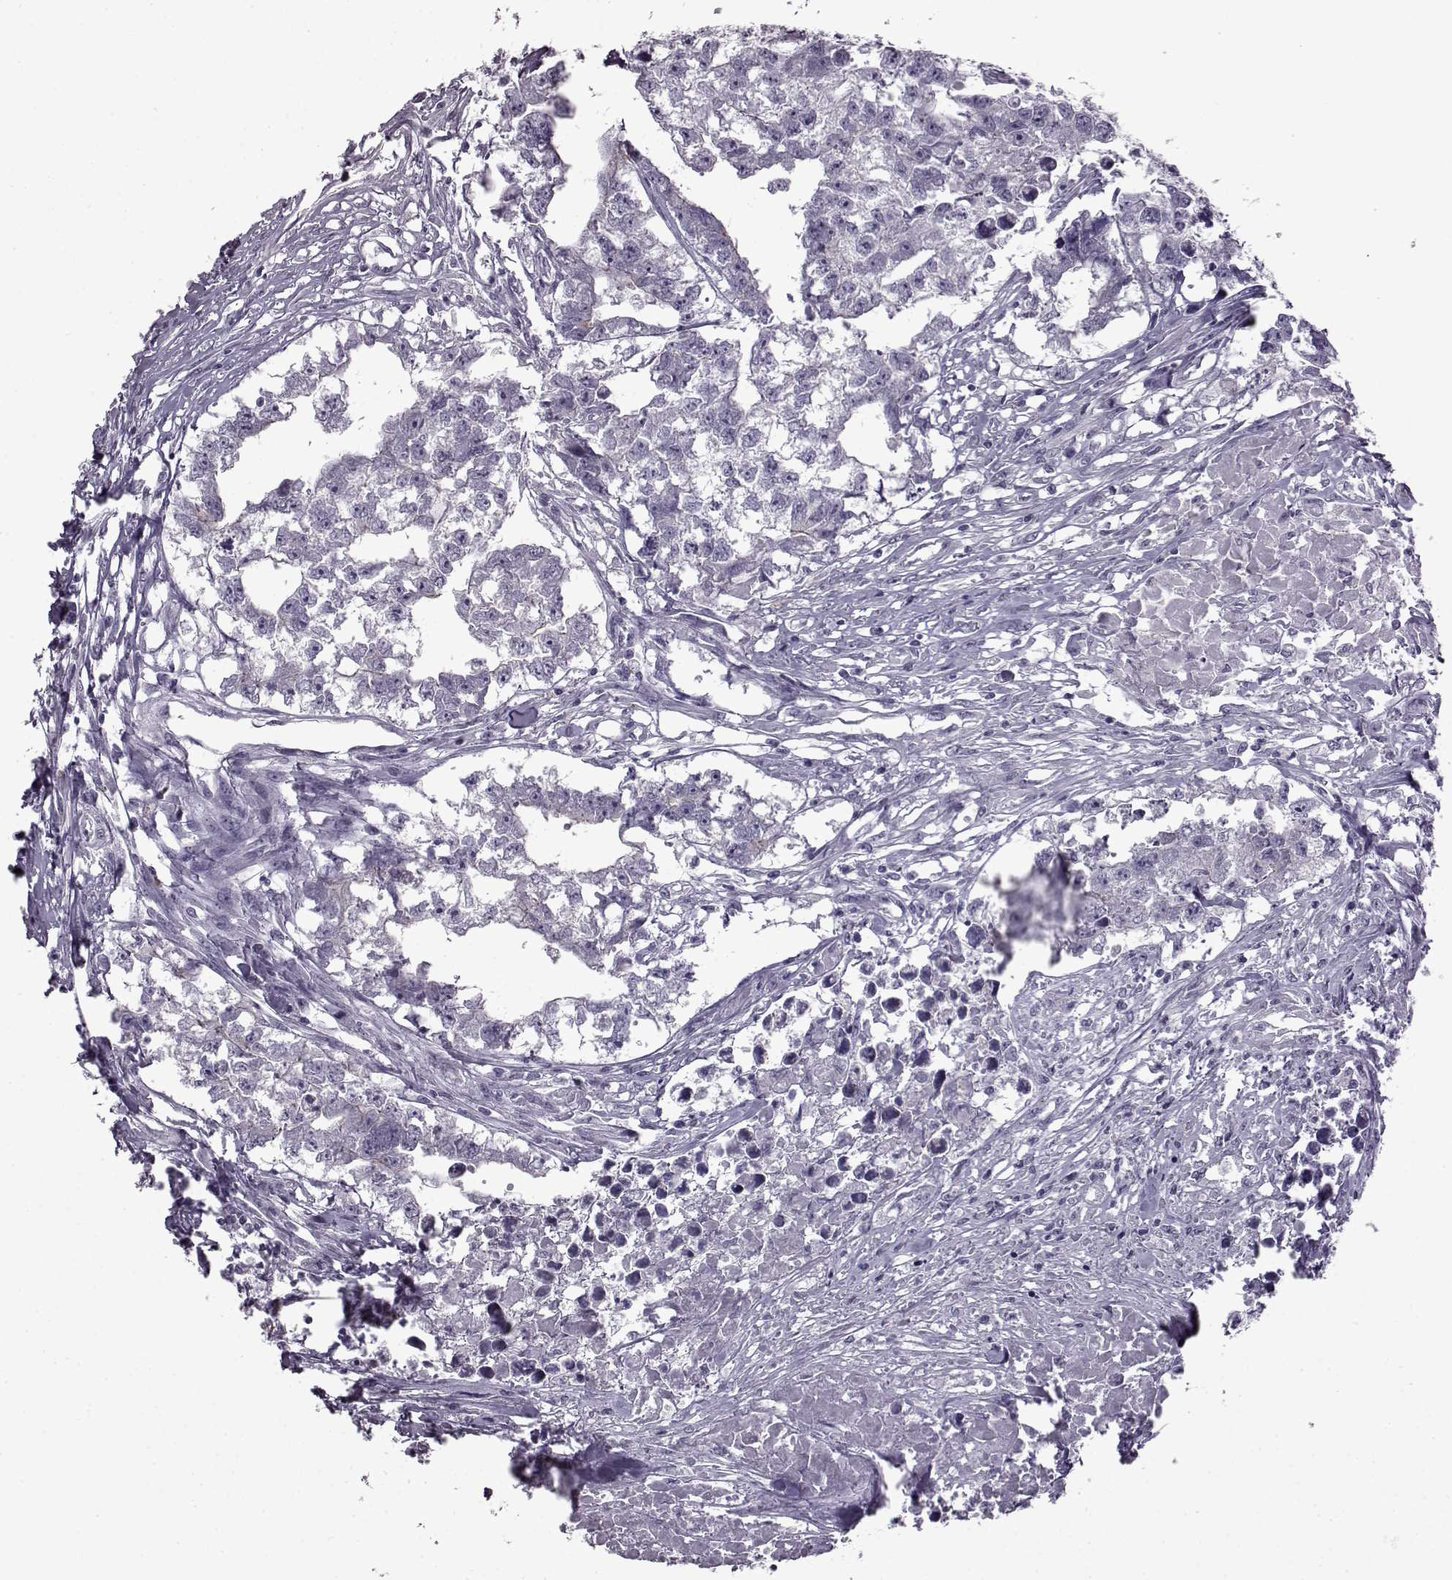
{"staining": {"intensity": "negative", "quantity": "none", "location": "none"}, "tissue": "testis cancer", "cell_type": "Tumor cells", "image_type": "cancer", "snomed": [{"axis": "morphology", "description": "Carcinoma, Embryonal, NOS"}, {"axis": "morphology", "description": "Teratoma, malignant, NOS"}, {"axis": "topography", "description": "Testis"}], "caption": "Human testis cancer (embryonal carcinoma) stained for a protein using immunohistochemistry reveals no positivity in tumor cells.", "gene": "SLC28A2", "patient": {"sex": "male", "age": 44}}